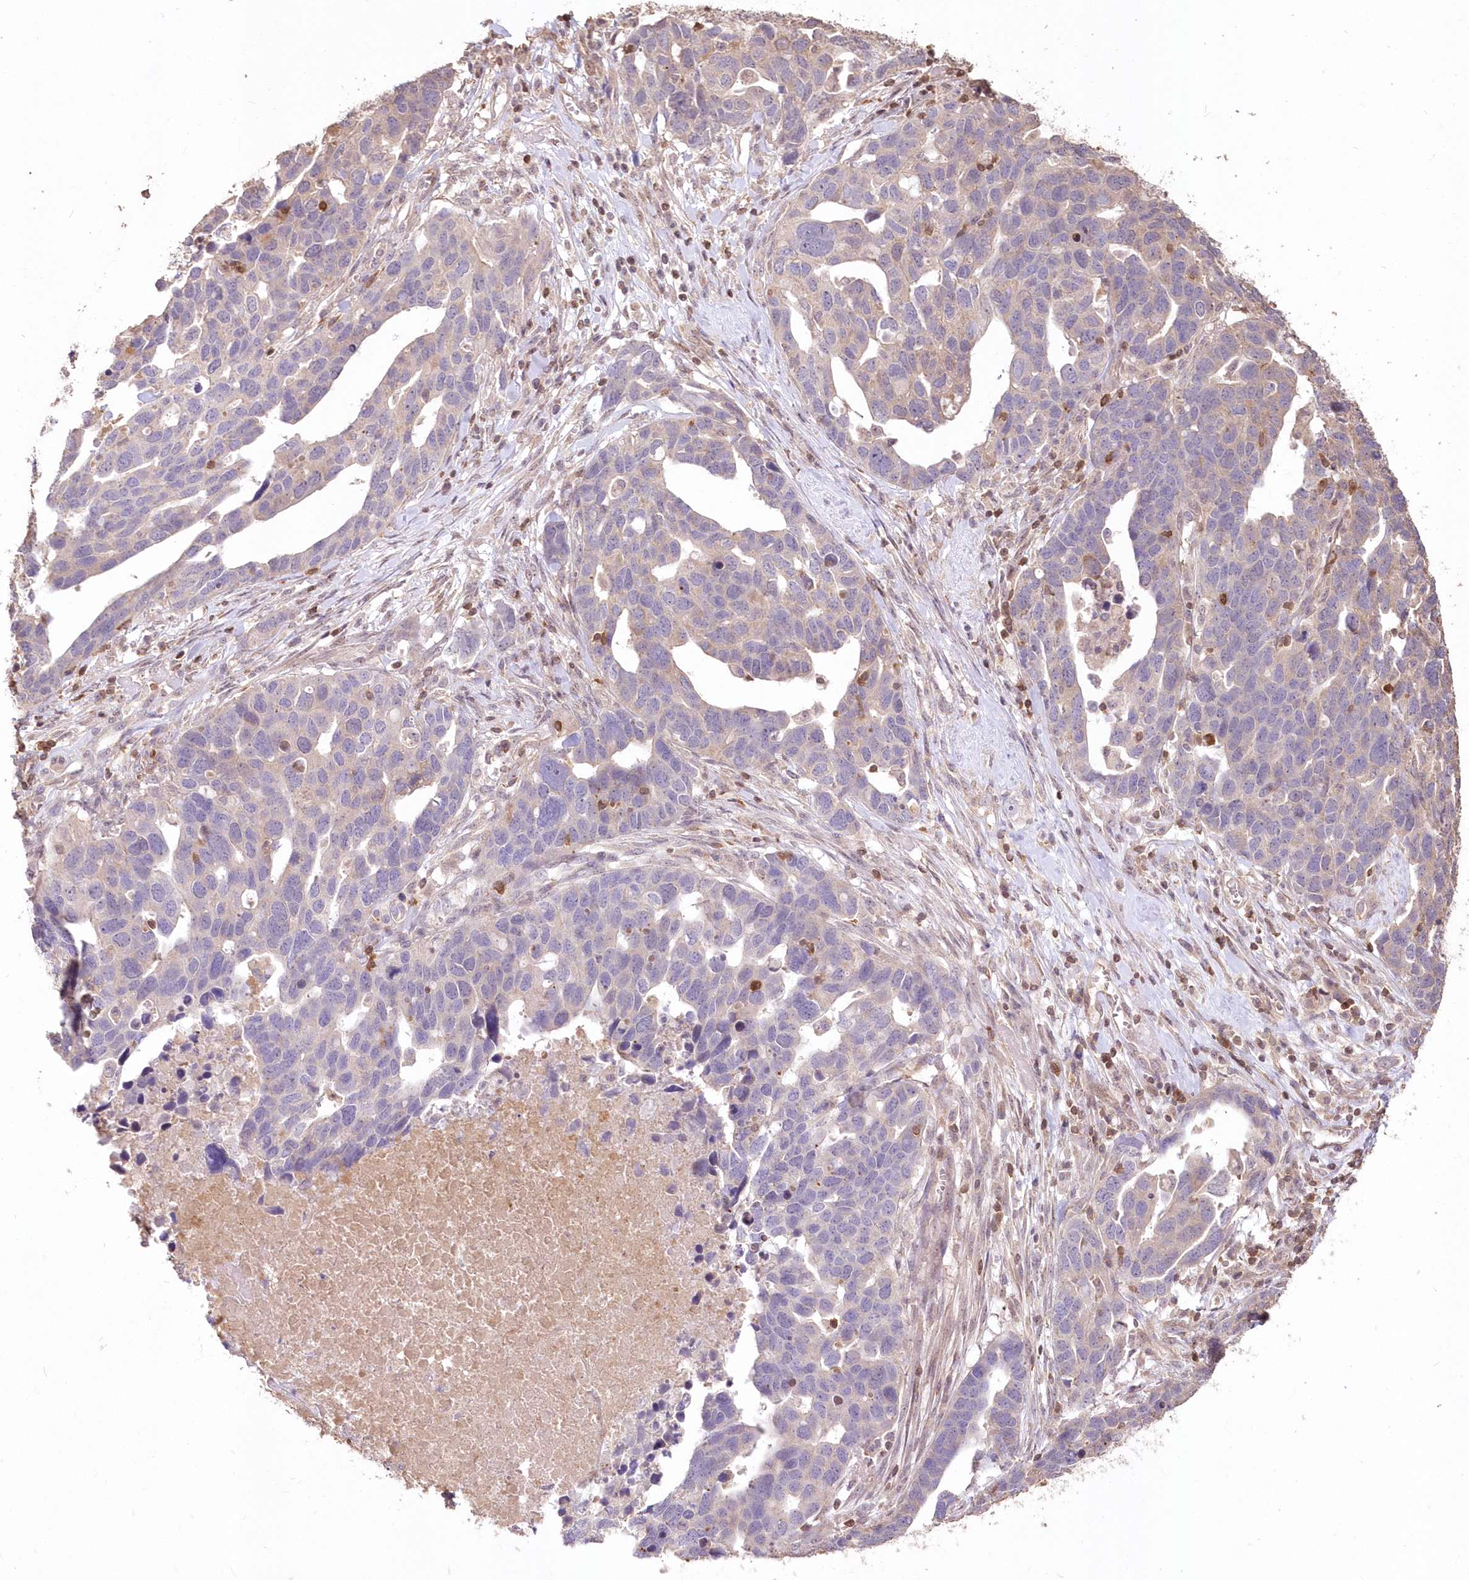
{"staining": {"intensity": "weak", "quantity": "<25%", "location": "cytoplasmic/membranous"}, "tissue": "ovarian cancer", "cell_type": "Tumor cells", "image_type": "cancer", "snomed": [{"axis": "morphology", "description": "Cystadenocarcinoma, serous, NOS"}, {"axis": "topography", "description": "Ovary"}], "caption": "DAB (3,3'-diaminobenzidine) immunohistochemical staining of human ovarian cancer (serous cystadenocarcinoma) exhibits no significant expression in tumor cells. Brightfield microscopy of IHC stained with DAB (brown) and hematoxylin (blue), captured at high magnification.", "gene": "STK17B", "patient": {"sex": "female", "age": 54}}